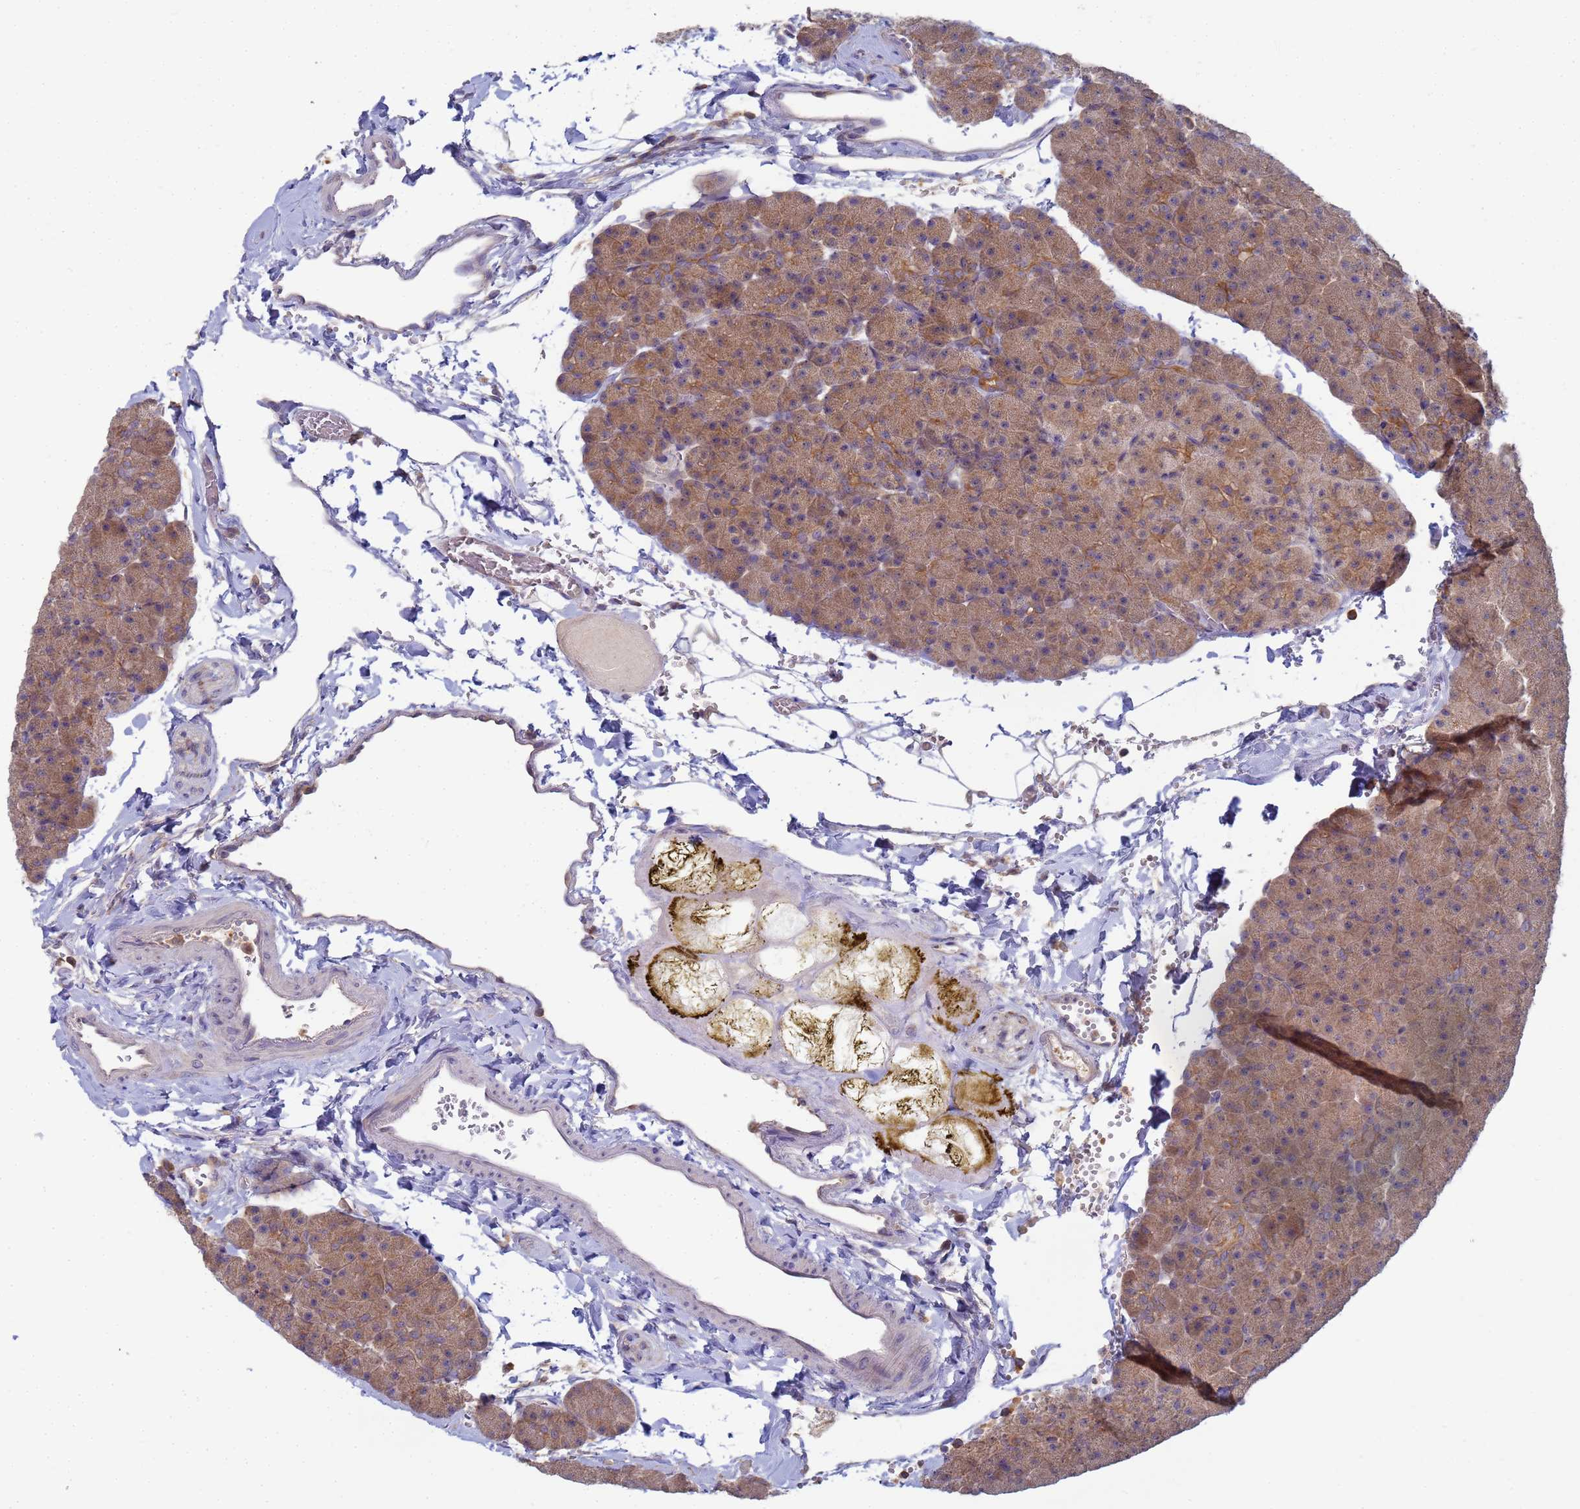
{"staining": {"intensity": "moderate", "quantity": ">75%", "location": "cytoplasmic/membranous"}, "tissue": "pancreas", "cell_type": "Exocrine glandular cells", "image_type": "normal", "snomed": [{"axis": "morphology", "description": "Normal tissue, NOS"}, {"axis": "topography", "description": "Pancreas"}], "caption": "Exocrine glandular cells demonstrate medium levels of moderate cytoplasmic/membranous staining in about >75% of cells in unremarkable human pancreas. (DAB IHC, brown staining for protein, blue staining for nuclei).", "gene": "SHARPIN", "patient": {"sex": "male", "age": 36}}